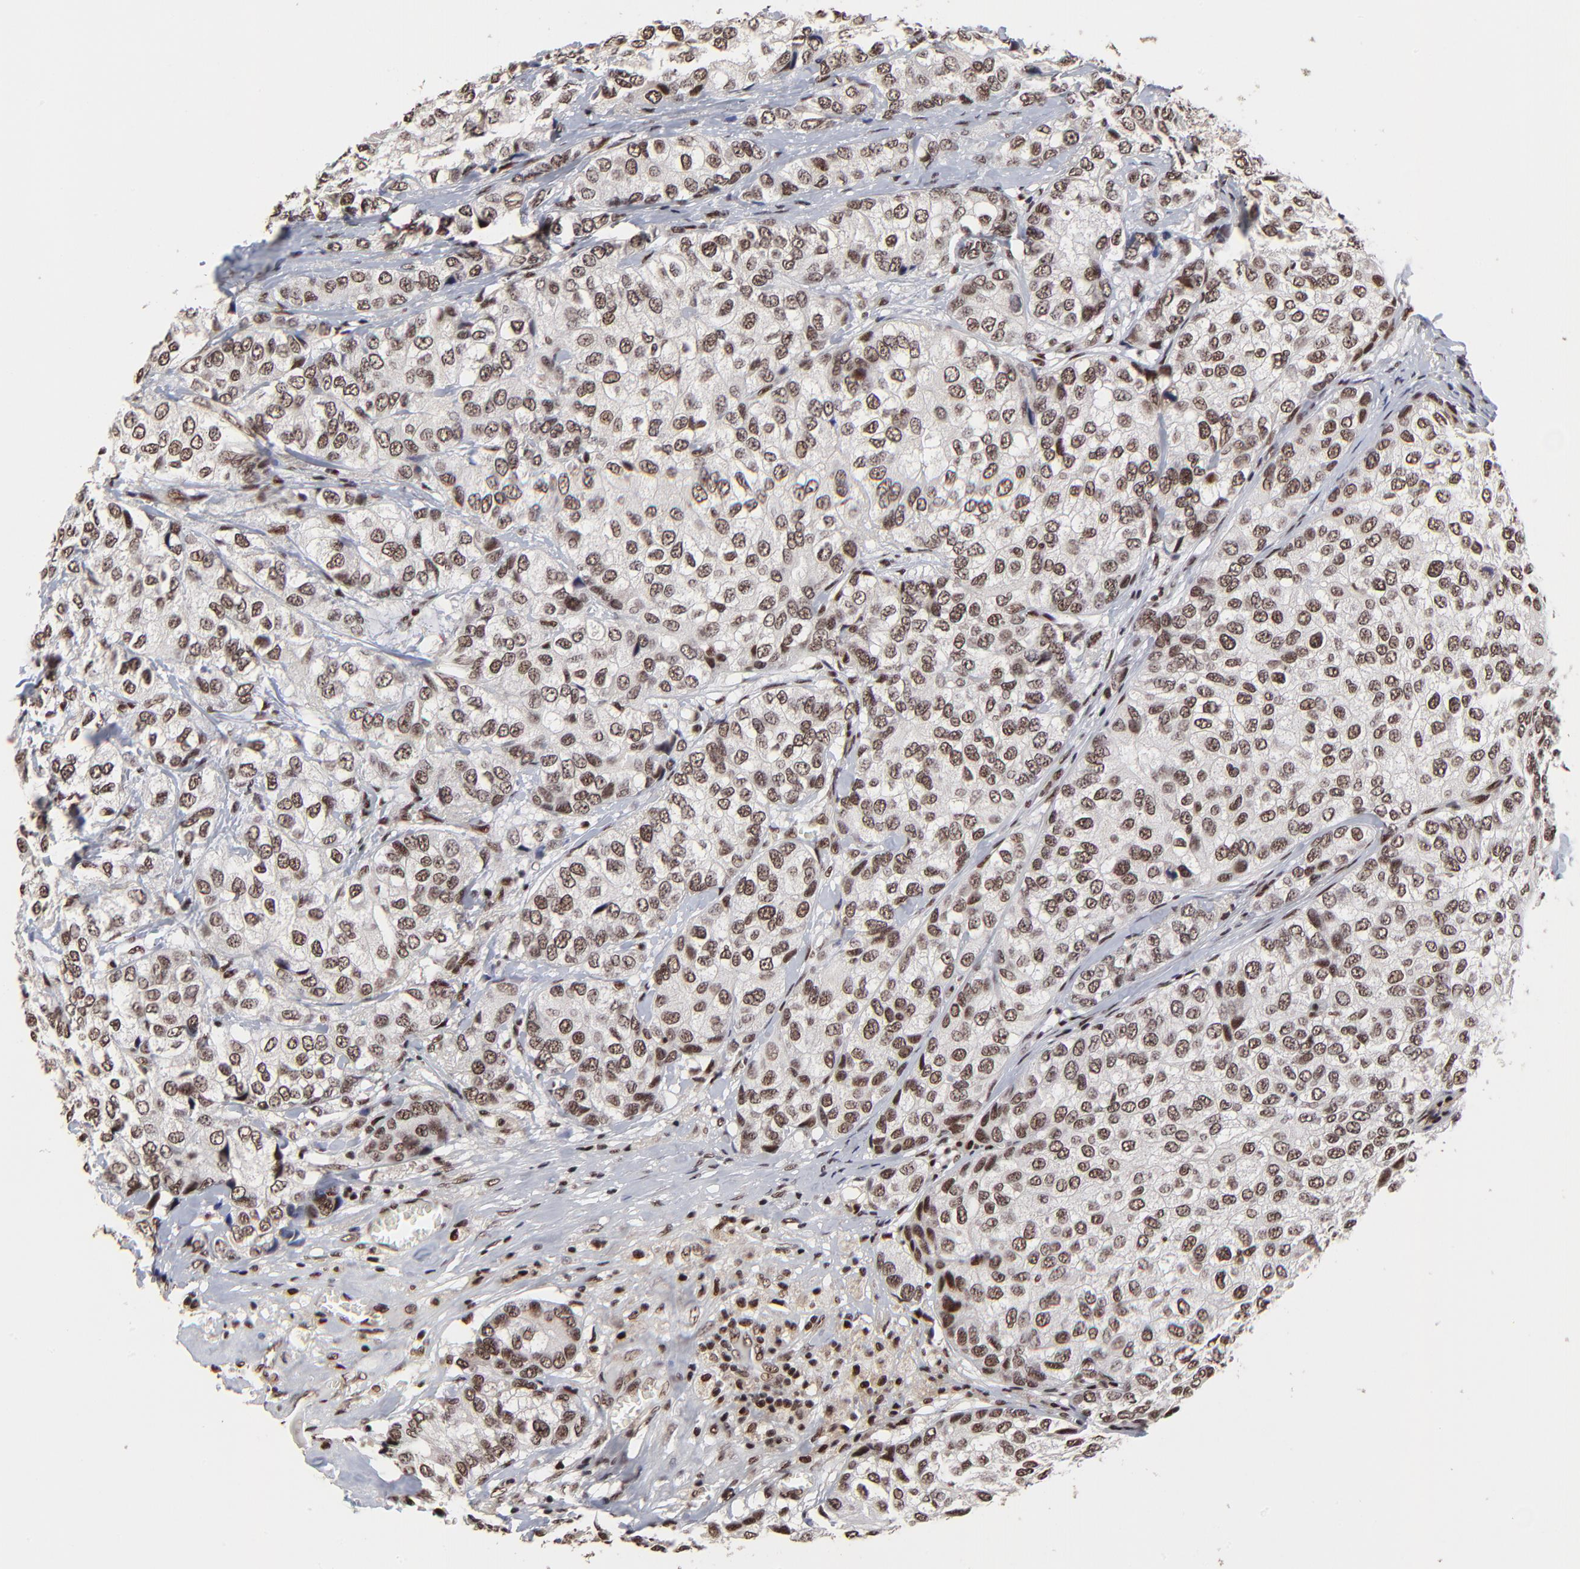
{"staining": {"intensity": "moderate", "quantity": ">75%", "location": "nuclear"}, "tissue": "breast cancer", "cell_type": "Tumor cells", "image_type": "cancer", "snomed": [{"axis": "morphology", "description": "Duct carcinoma"}, {"axis": "topography", "description": "Breast"}], "caption": "Immunohistochemical staining of breast cancer (invasive ductal carcinoma) exhibits moderate nuclear protein expression in about >75% of tumor cells. (IHC, brightfield microscopy, high magnification).", "gene": "RBM22", "patient": {"sex": "female", "age": 68}}